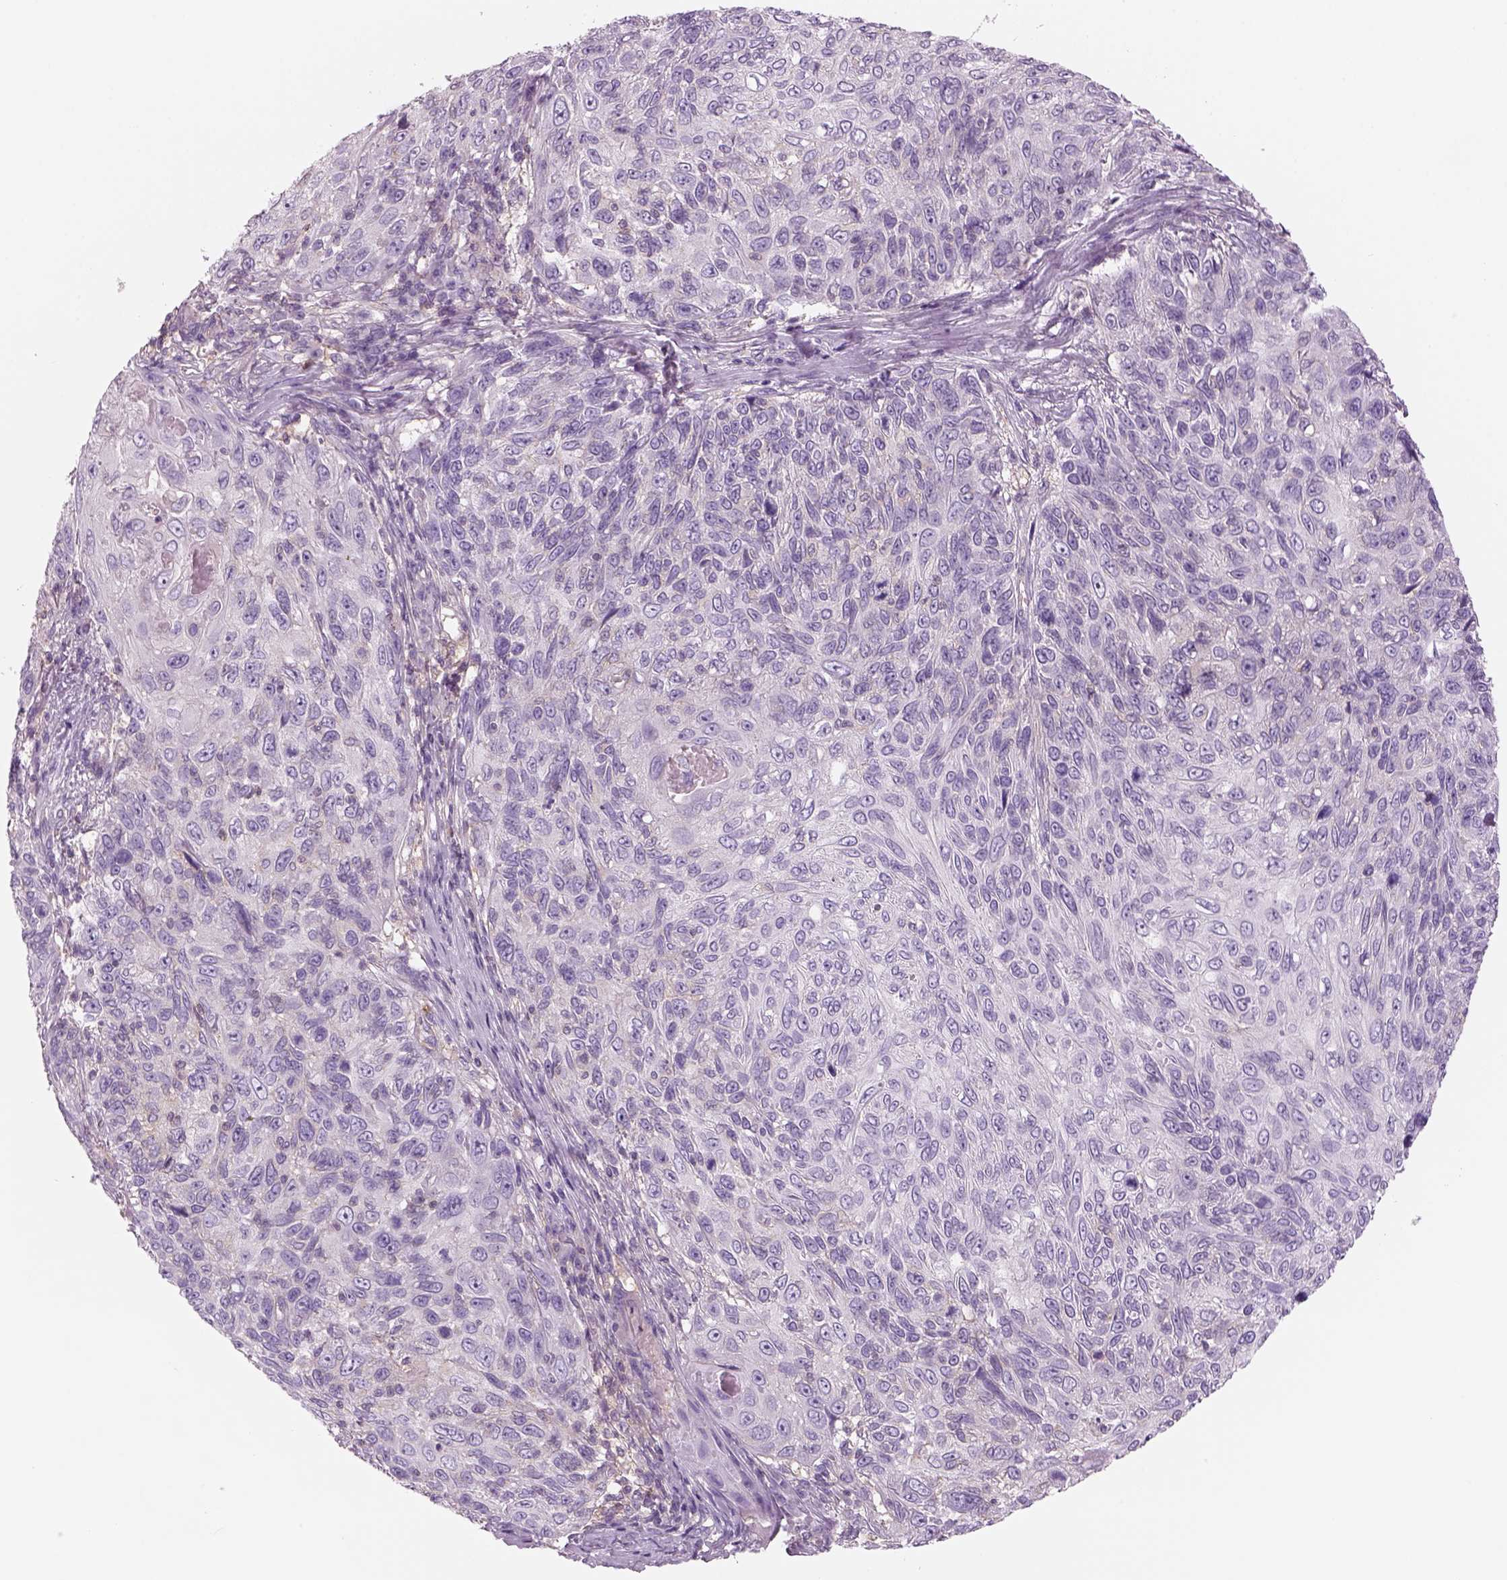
{"staining": {"intensity": "negative", "quantity": "none", "location": "none"}, "tissue": "skin cancer", "cell_type": "Tumor cells", "image_type": "cancer", "snomed": [{"axis": "morphology", "description": "Squamous cell carcinoma, NOS"}, {"axis": "topography", "description": "Skin"}], "caption": "Protein analysis of skin cancer reveals no significant expression in tumor cells.", "gene": "SLC1A7", "patient": {"sex": "male", "age": 92}}